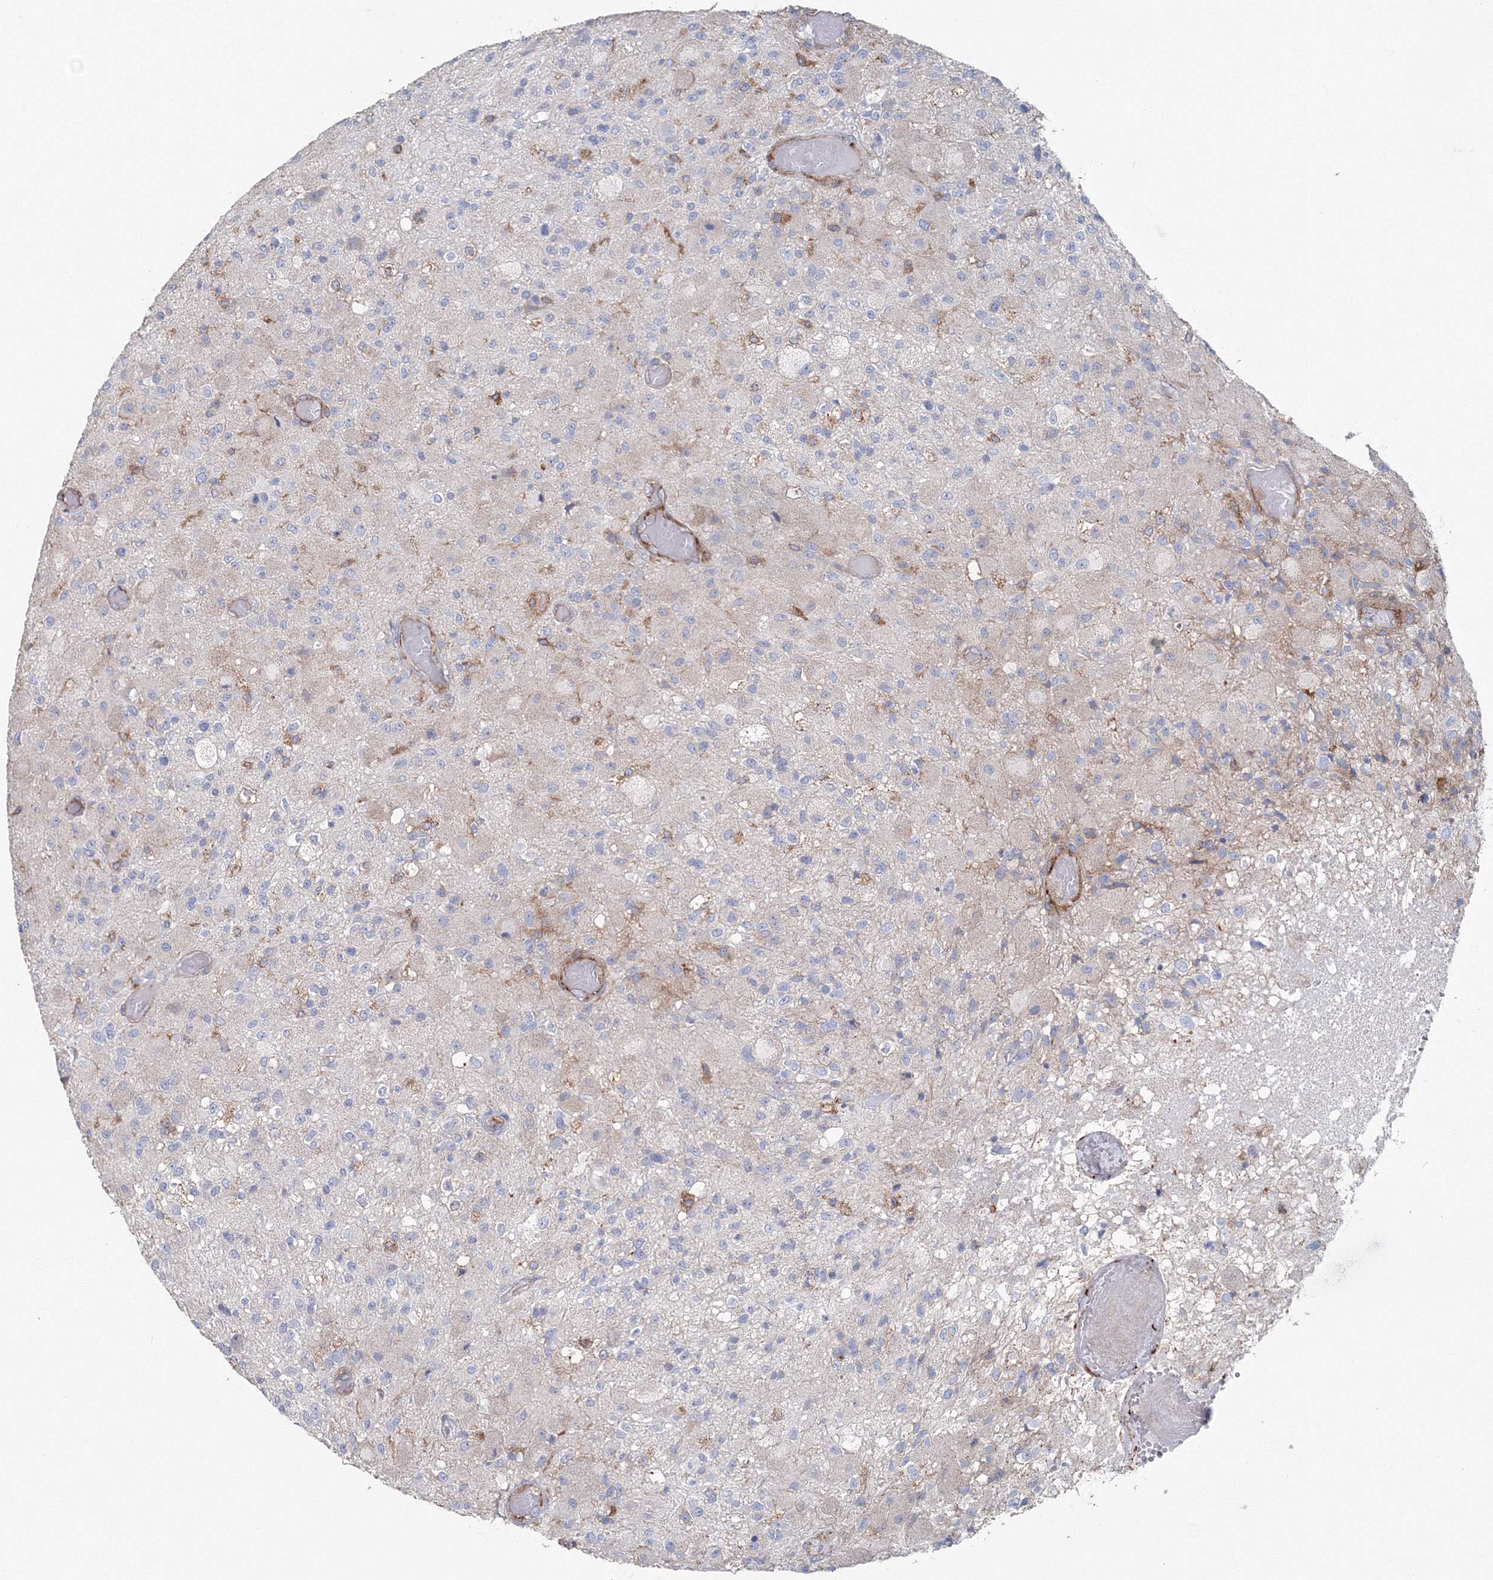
{"staining": {"intensity": "negative", "quantity": "none", "location": "none"}, "tissue": "glioma", "cell_type": "Tumor cells", "image_type": "cancer", "snomed": [{"axis": "morphology", "description": "Normal tissue, NOS"}, {"axis": "morphology", "description": "Glioma, malignant, High grade"}, {"axis": "topography", "description": "Cerebral cortex"}], "caption": "Immunohistochemical staining of glioma exhibits no significant expression in tumor cells.", "gene": "GGA2", "patient": {"sex": "male", "age": 77}}